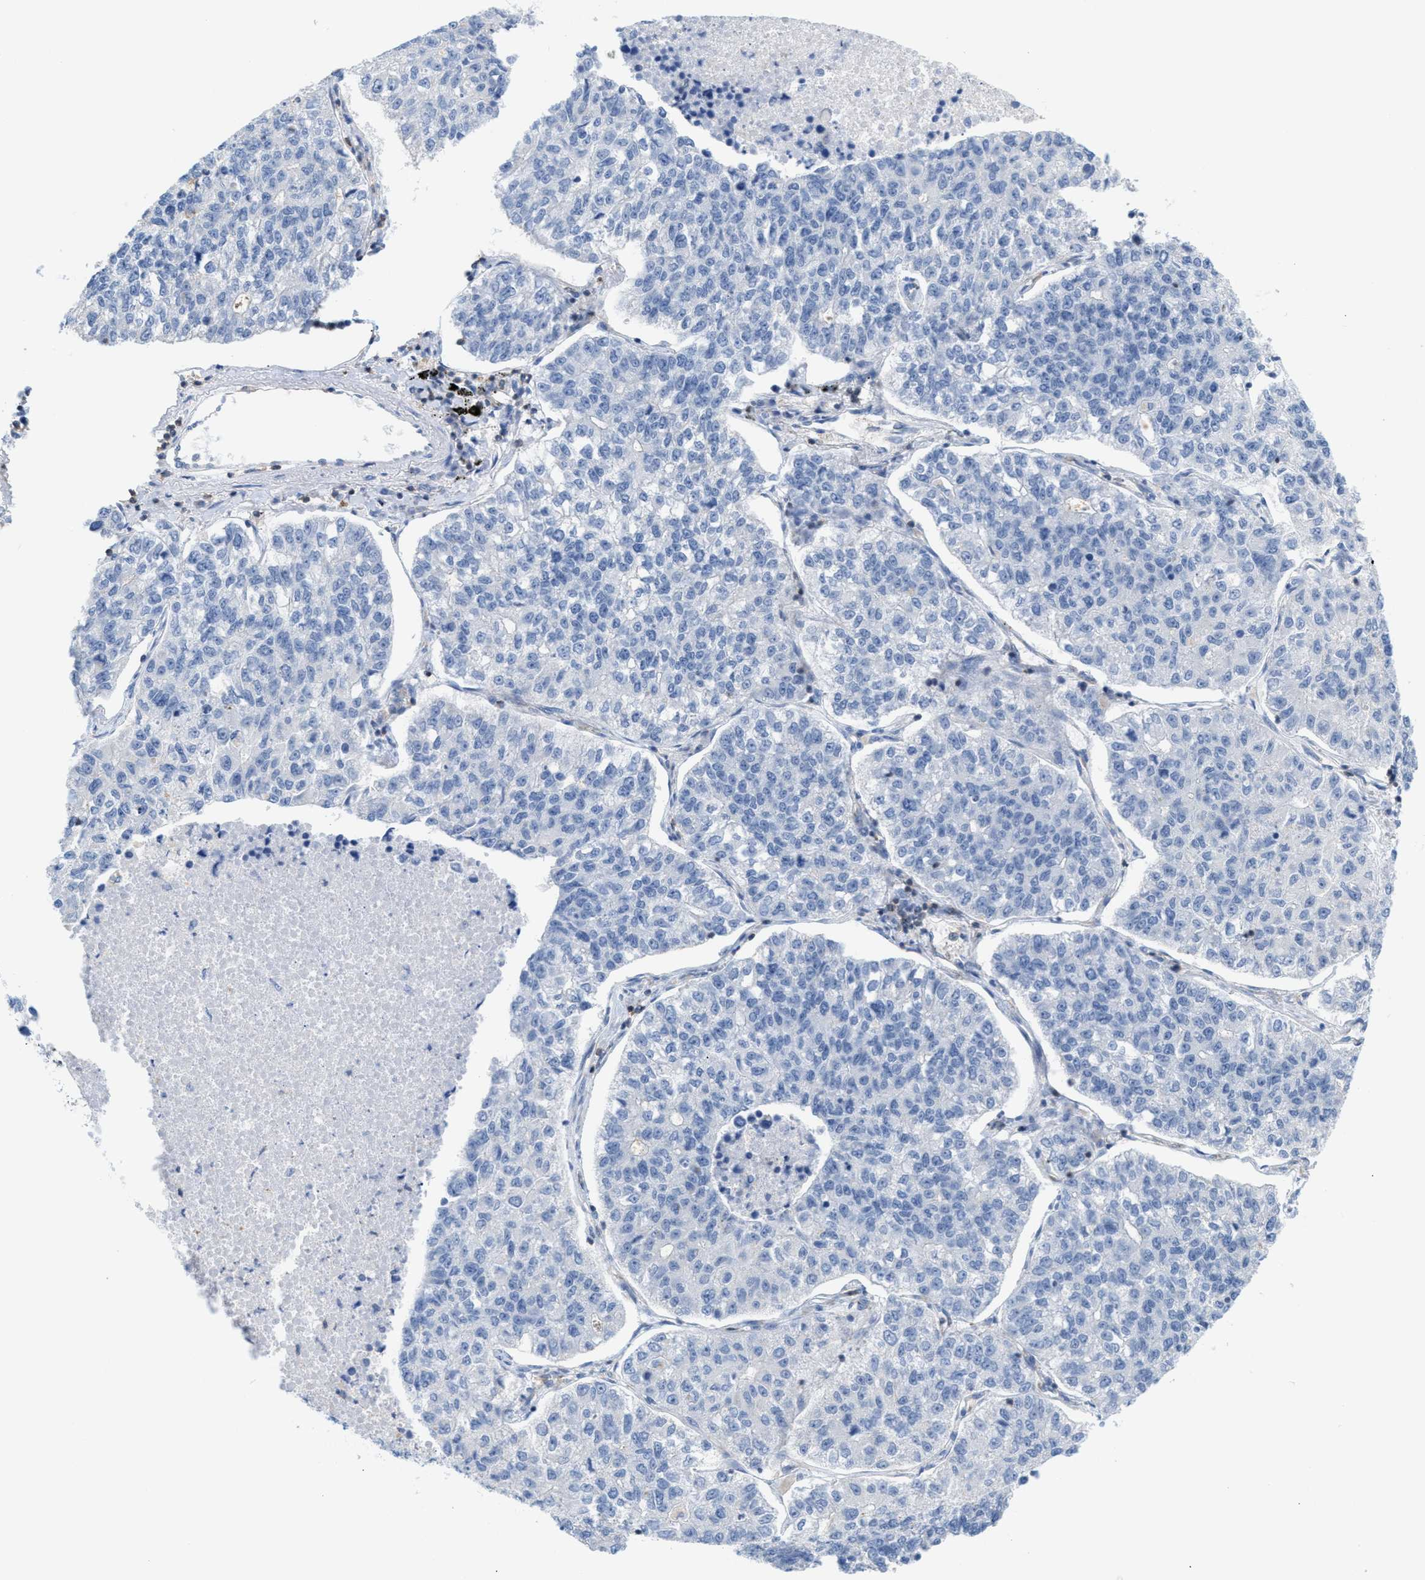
{"staining": {"intensity": "negative", "quantity": "none", "location": "none"}, "tissue": "lung cancer", "cell_type": "Tumor cells", "image_type": "cancer", "snomed": [{"axis": "morphology", "description": "Adenocarcinoma, NOS"}, {"axis": "topography", "description": "Lung"}], "caption": "Tumor cells are negative for protein expression in human adenocarcinoma (lung). (DAB immunohistochemistry with hematoxylin counter stain).", "gene": "IL16", "patient": {"sex": "male", "age": 49}}